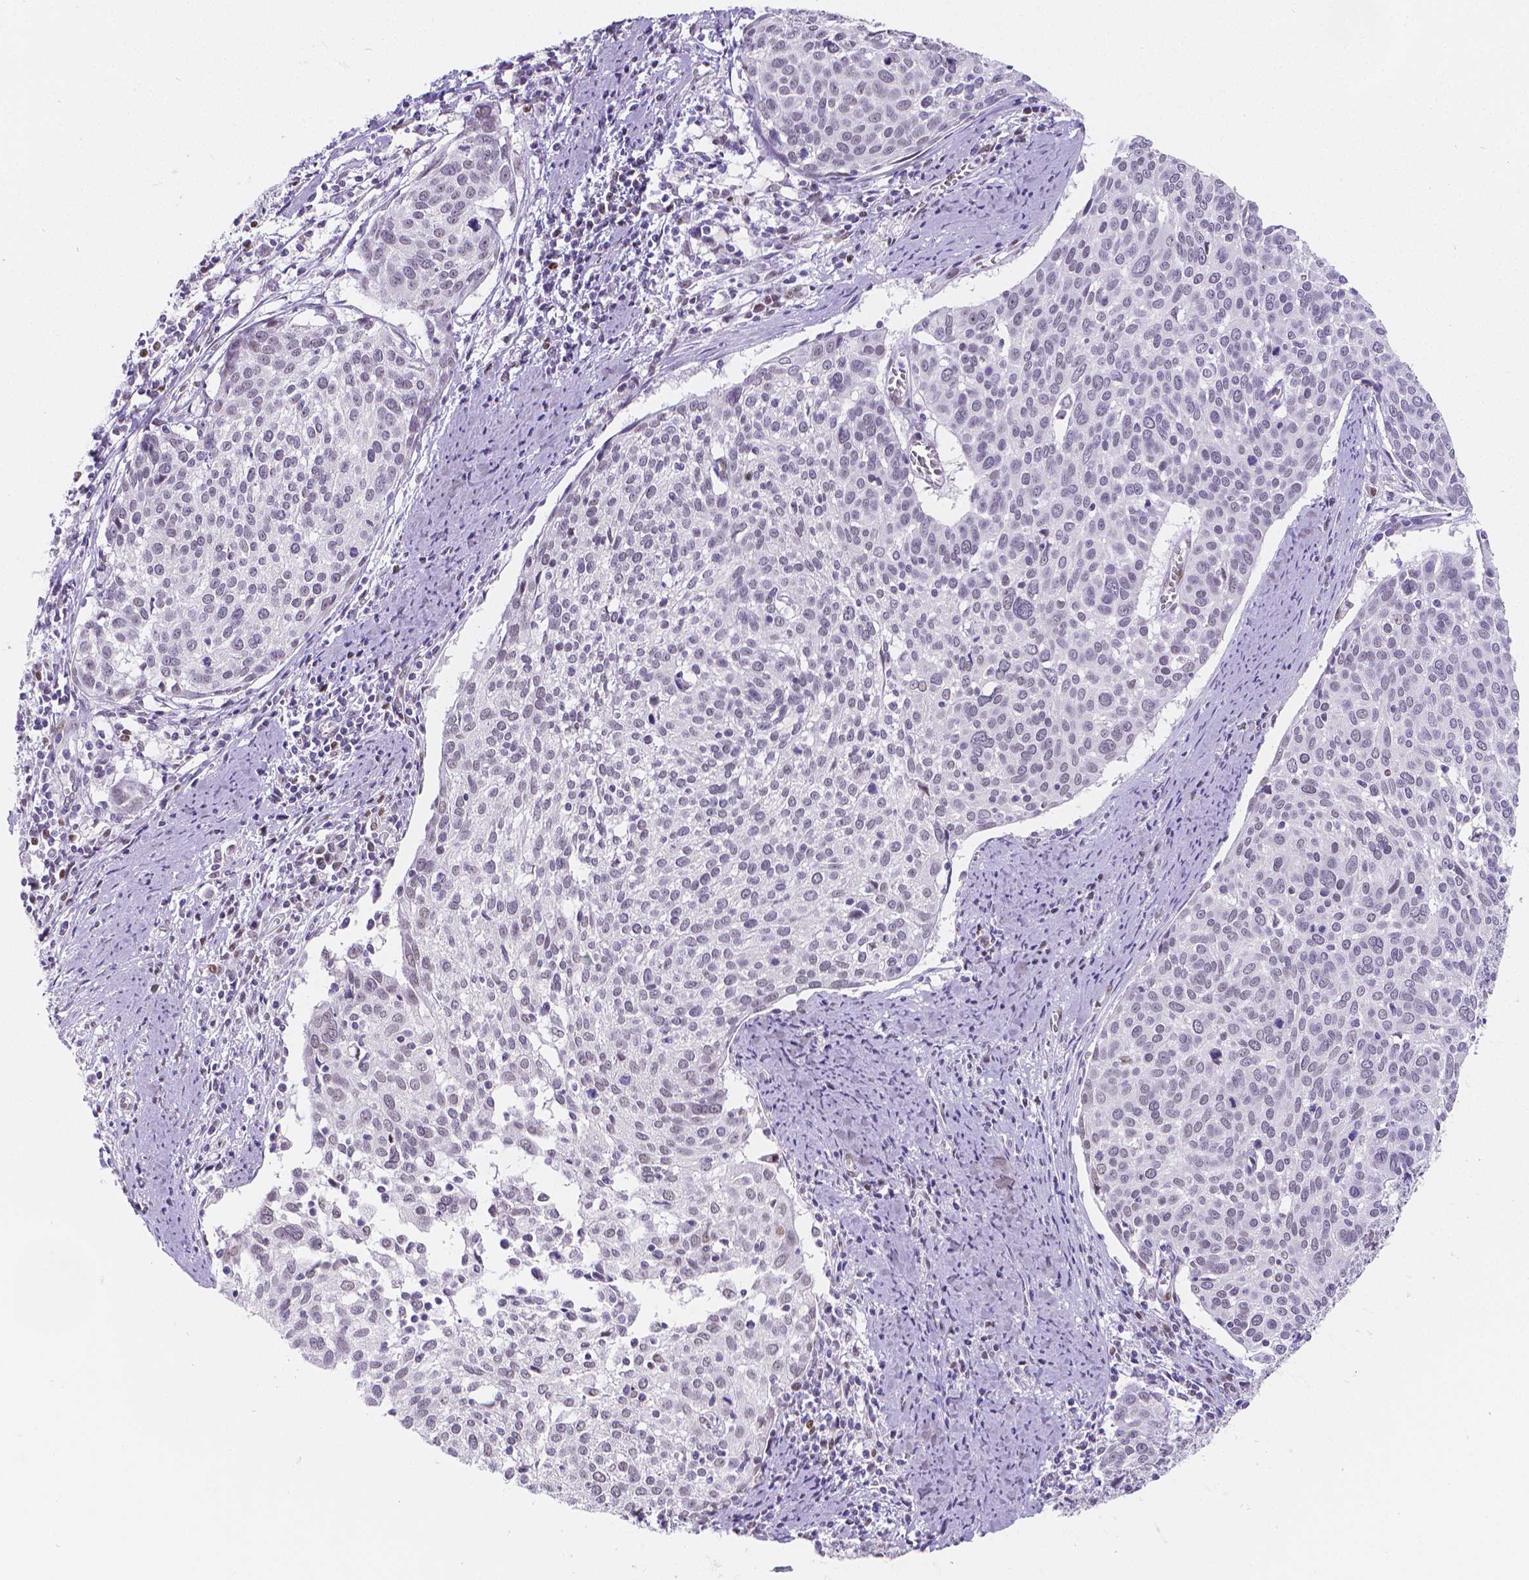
{"staining": {"intensity": "weak", "quantity": "<25%", "location": "nuclear"}, "tissue": "cervical cancer", "cell_type": "Tumor cells", "image_type": "cancer", "snomed": [{"axis": "morphology", "description": "Squamous cell carcinoma, NOS"}, {"axis": "topography", "description": "Cervix"}], "caption": "Tumor cells are negative for protein expression in human cervical cancer (squamous cell carcinoma).", "gene": "MEF2C", "patient": {"sex": "female", "age": 39}}